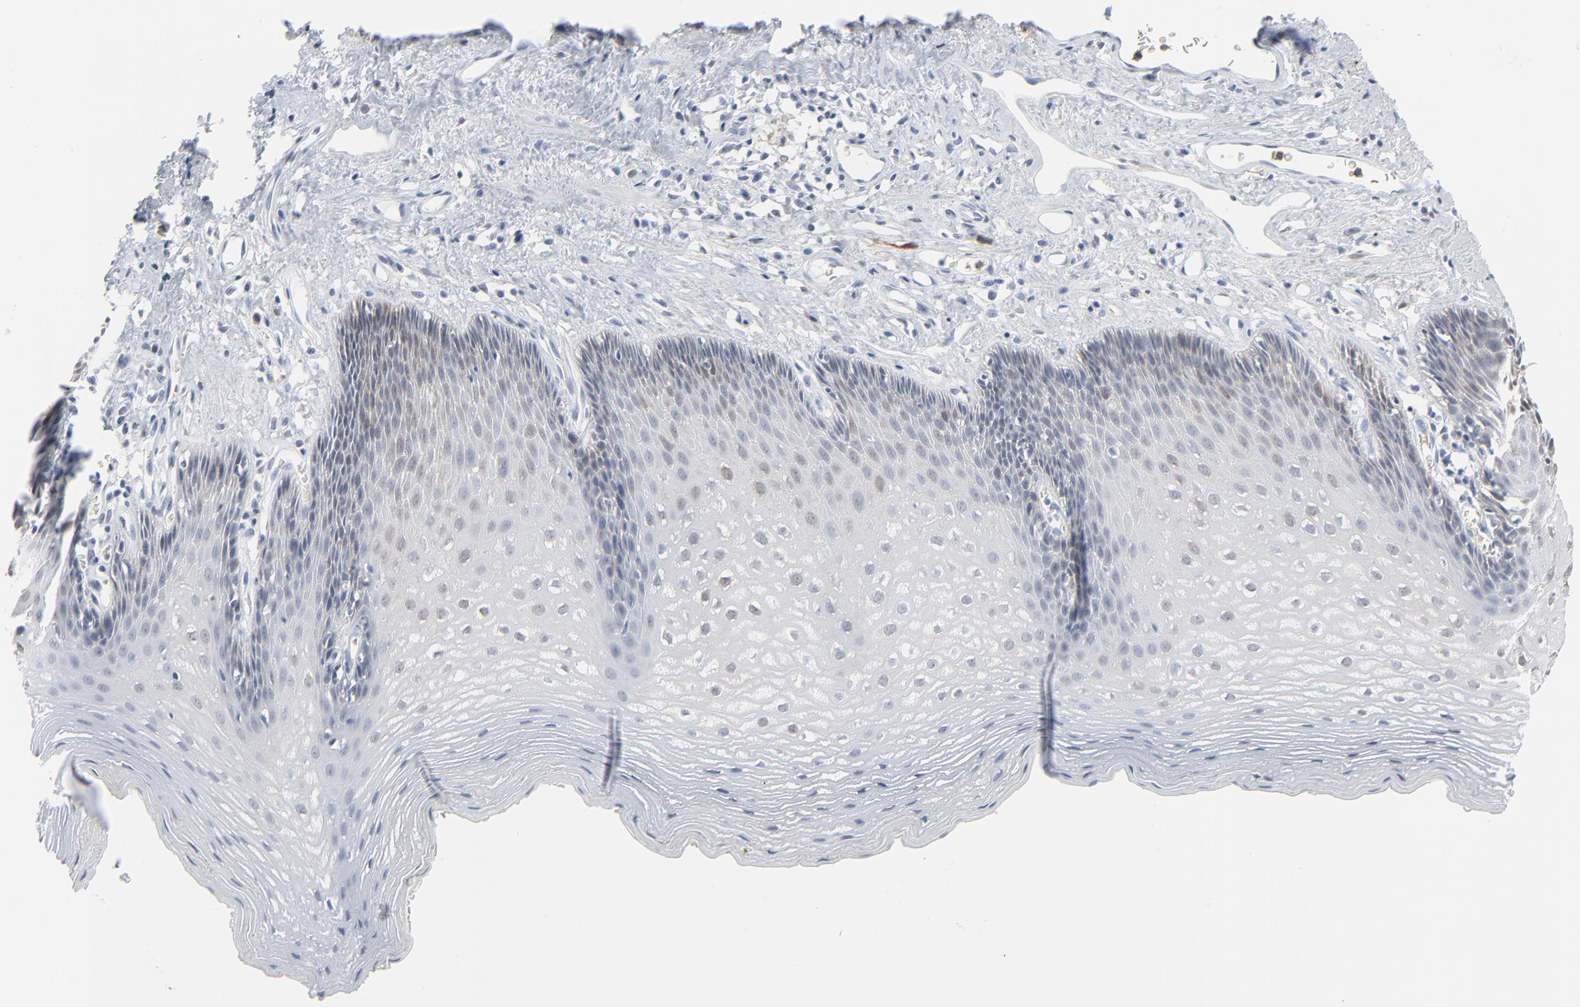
{"staining": {"intensity": "weak", "quantity": "<25%", "location": "cytoplasmic/membranous"}, "tissue": "esophagus", "cell_type": "Squamous epithelial cells", "image_type": "normal", "snomed": [{"axis": "morphology", "description": "Normal tissue, NOS"}, {"axis": "topography", "description": "Esophagus"}], "caption": "Immunohistochemistry (IHC) micrograph of benign esophagus stained for a protein (brown), which shows no expression in squamous epithelial cells.", "gene": "PHGDH", "patient": {"sex": "female", "age": 70}}